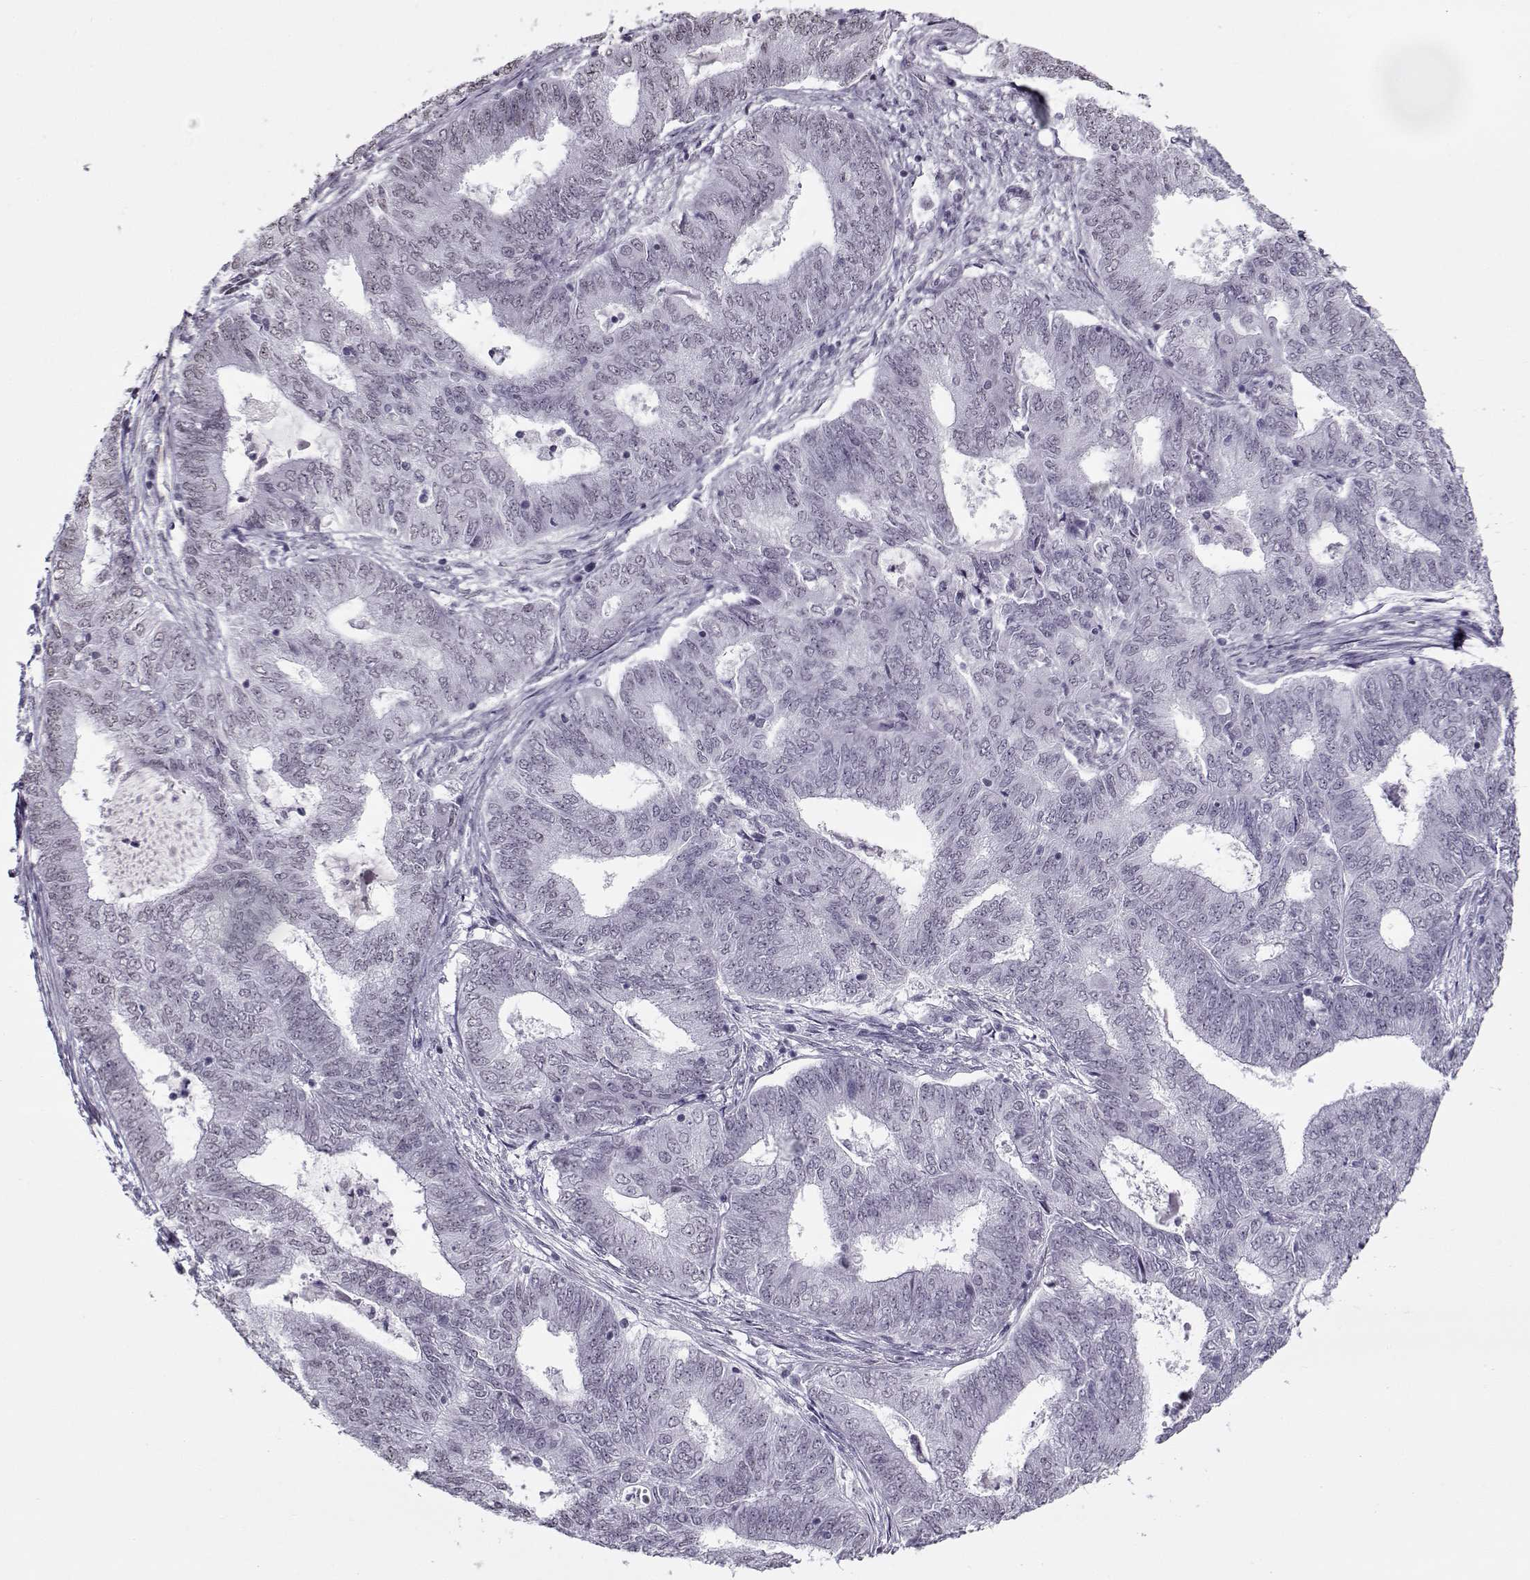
{"staining": {"intensity": "negative", "quantity": "none", "location": "none"}, "tissue": "endometrial cancer", "cell_type": "Tumor cells", "image_type": "cancer", "snomed": [{"axis": "morphology", "description": "Adenocarcinoma, NOS"}, {"axis": "topography", "description": "Endometrium"}], "caption": "A high-resolution image shows immunohistochemistry (IHC) staining of endometrial adenocarcinoma, which shows no significant staining in tumor cells.", "gene": "PRMT8", "patient": {"sex": "female", "age": 62}}